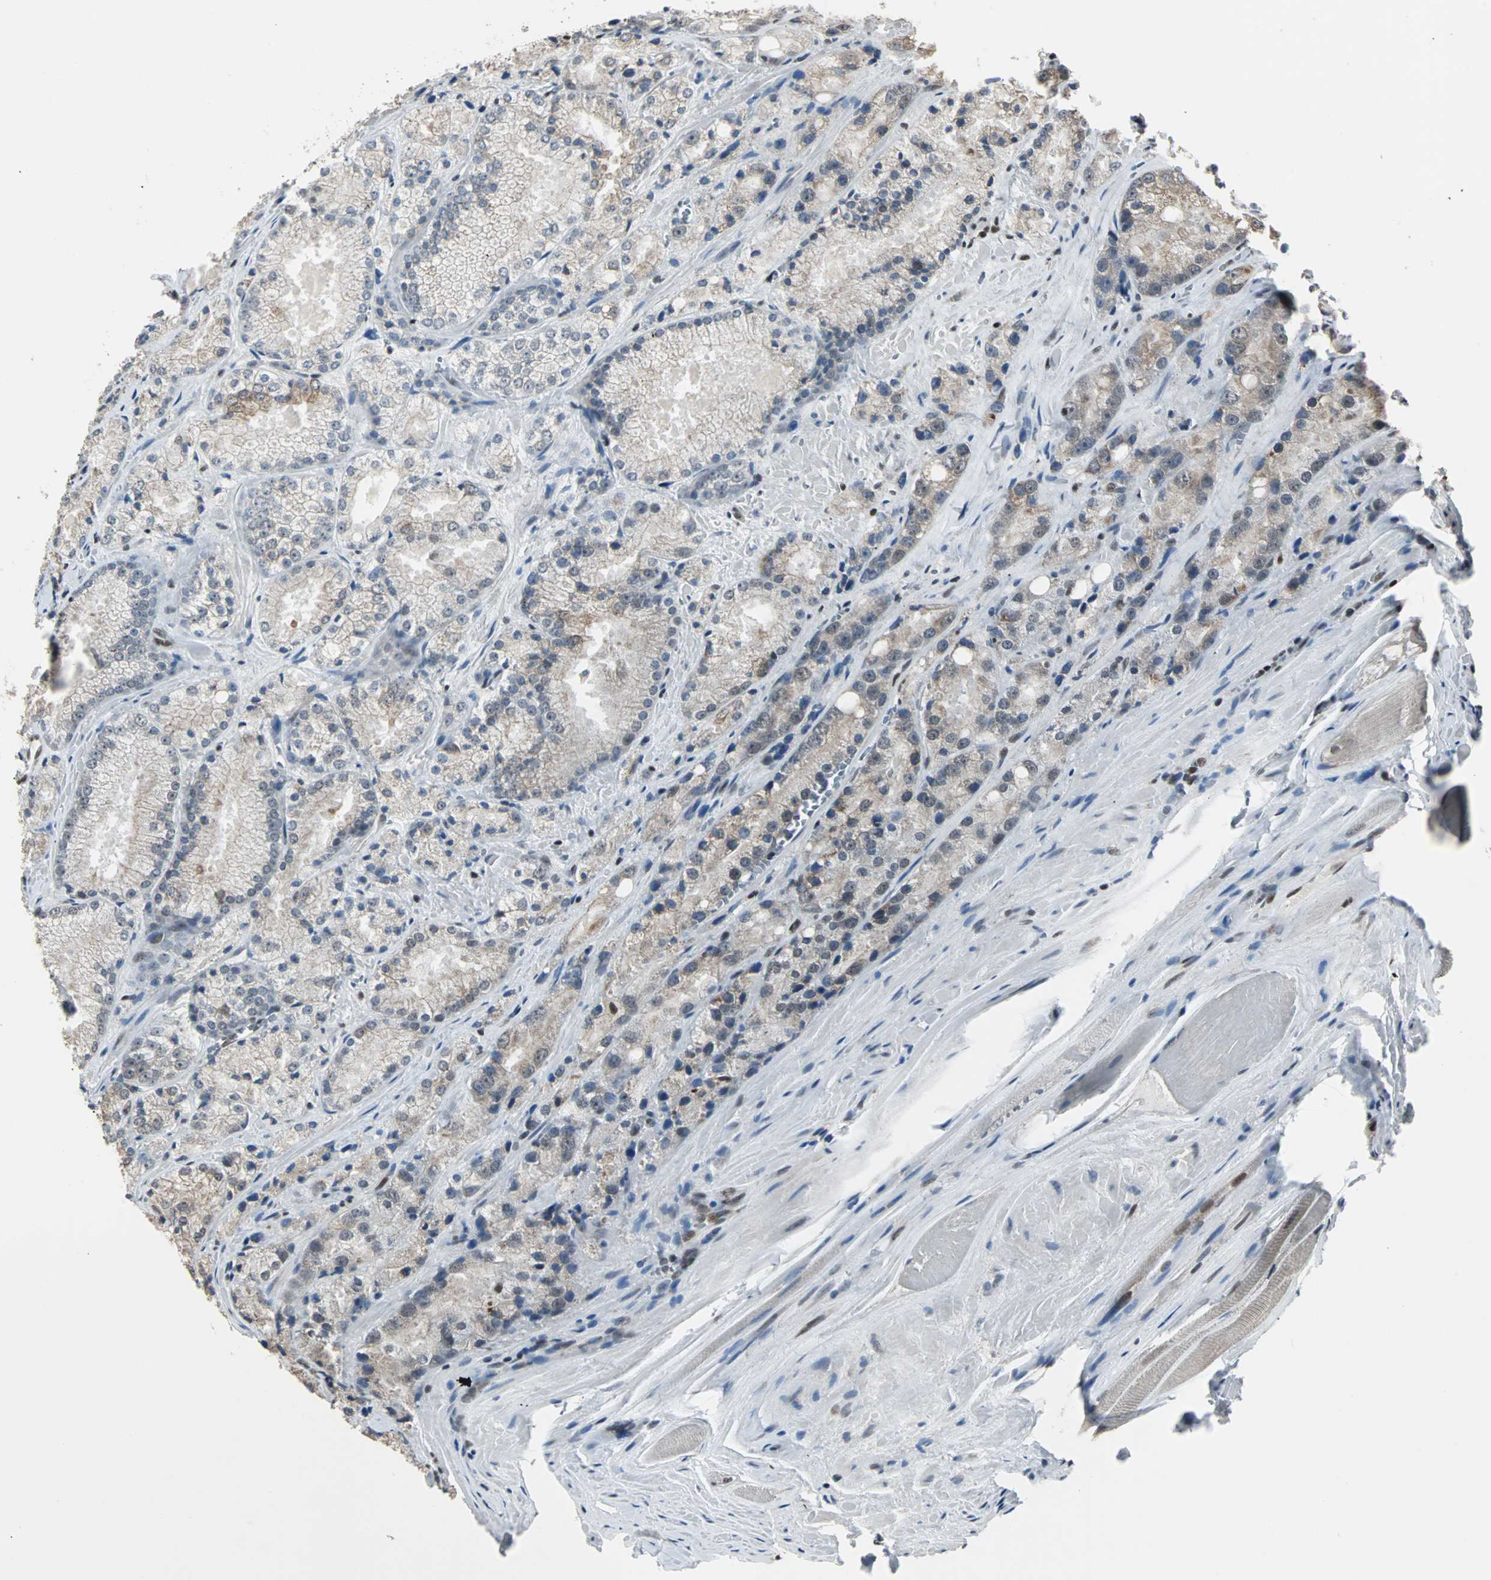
{"staining": {"intensity": "weak", "quantity": ">75%", "location": "cytoplasmic/membranous"}, "tissue": "prostate cancer", "cell_type": "Tumor cells", "image_type": "cancer", "snomed": [{"axis": "morphology", "description": "Adenocarcinoma, Low grade"}, {"axis": "topography", "description": "Prostate"}], "caption": "A high-resolution image shows immunohistochemistry (IHC) staining of prostate cancer (adenocarcinoma (low-grade)), which displays weak cytoplasmic/membranous expression in about >75% of tumor cells.", "gene": "TERF2IP", "patient": {"sex": "male", "age": 64}}